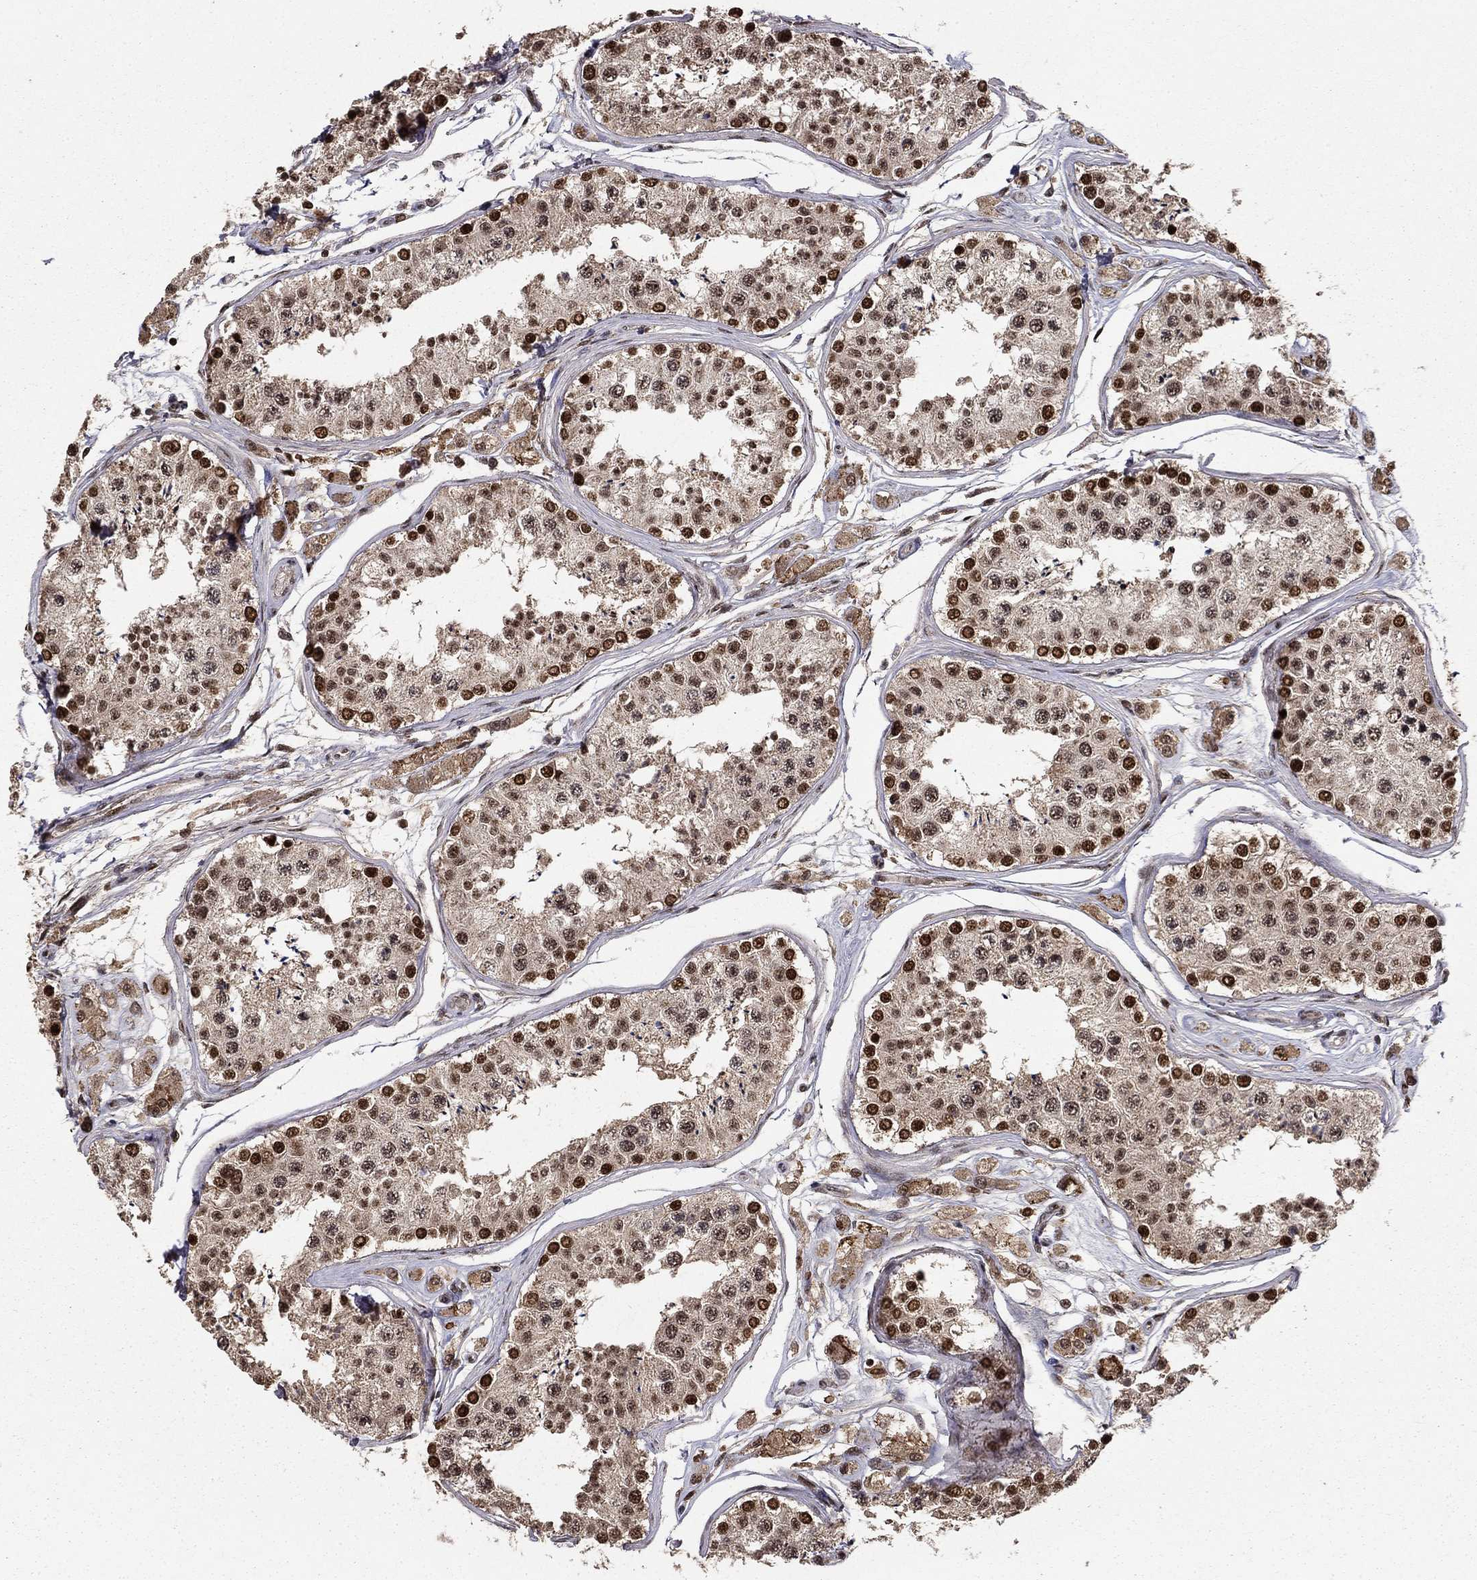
{"staining": {"intensity": "strong", "quantity": "25%-75%", "location": "nuclear"}, "tissue": "testis", "cell_type": "Cells in seminiferous ducts", "image_type": "normal", "snomed": [{"axis": "morphology", "description": "Normal tissue, NOS"}, {"axis": "topography", "description": "Testis"}], "caption": "Testis stained with a brown dye displays strong nuclear positive expression in about 25%-75% of cells in seminiferous ducts.", "gene": "CDCA7L", "patient": {"sex": "male", "age": 25}}